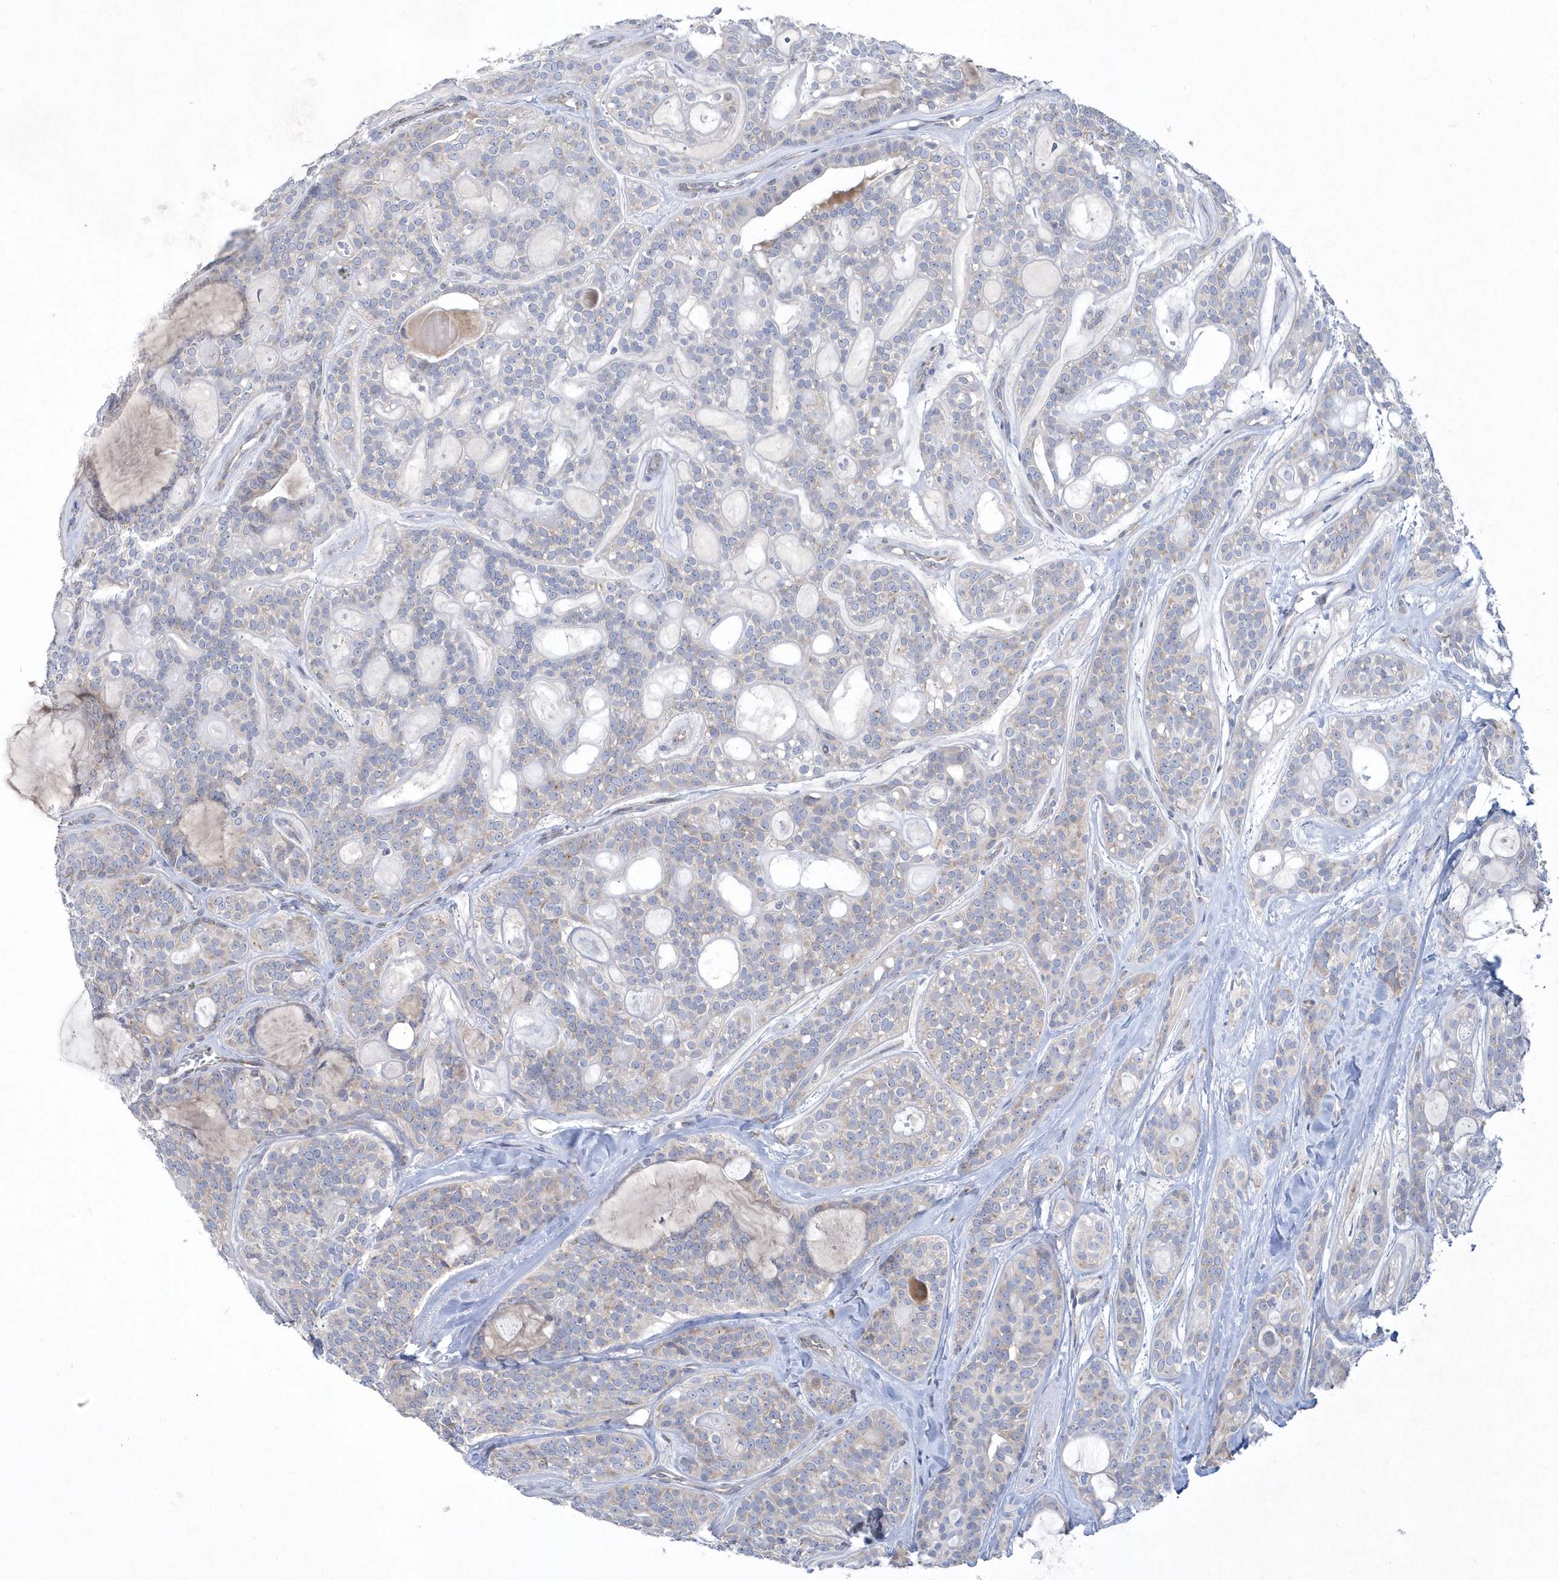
{"staining": {"intensity": "weak", "quantity": "<25%", "location": "cytoplasmic/membranous"}, "tissue": "head and neck cancer", "cell_type": "Tumor cells", "image_type": "cancer", "snomed": [{"axis": "morphology", "description": "Adenocarcinoma, NOS"}, {"axis": "topography", "description": "Head-Neck"}], "caption": "Immunohistochemistry (IHC) of human head and neck cancer (adenocarcinoma) exhibits no expression in tumor cells.", "gene": "DGAT1", "patient": {"sex": "male", "age": 66}}